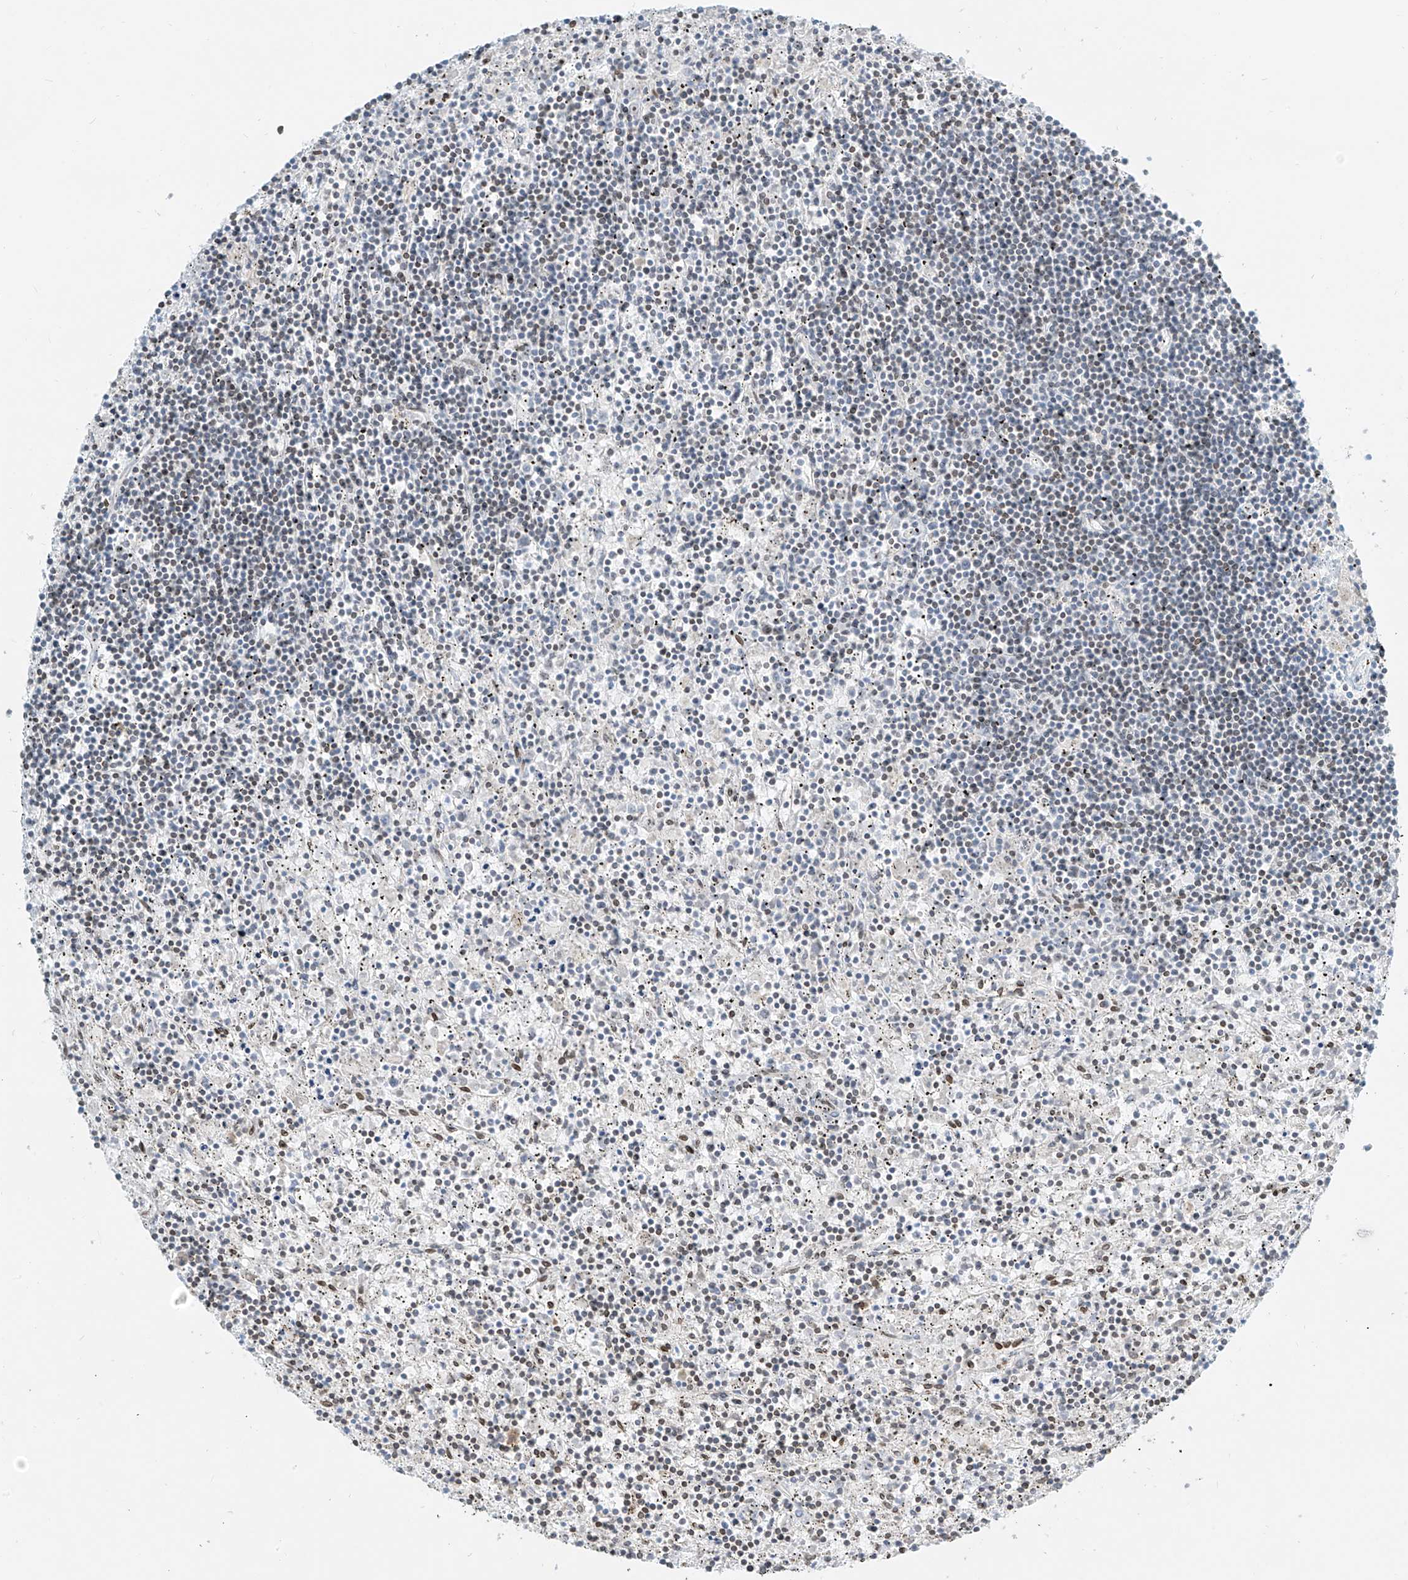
{"staining": {"intensity": "negative", "quantity": "none", "location": "none"}, "tissue": "lymphoma", "cell_type": "Tumor cells", "image_type": "cancer", "snomed": [{"axis": "morphology", "description": "Malignant lymphoma, non-Hodgkin's type, Low grade"}, {"axis": "topography", "description": "Spleen"}], "caption": "Lymphoma stained for a protein using immunohistochemistry (IHC) displays no staining tumor cells.", "gene": "SAMD15", "patient": {"sex": "male", "age": 76}}